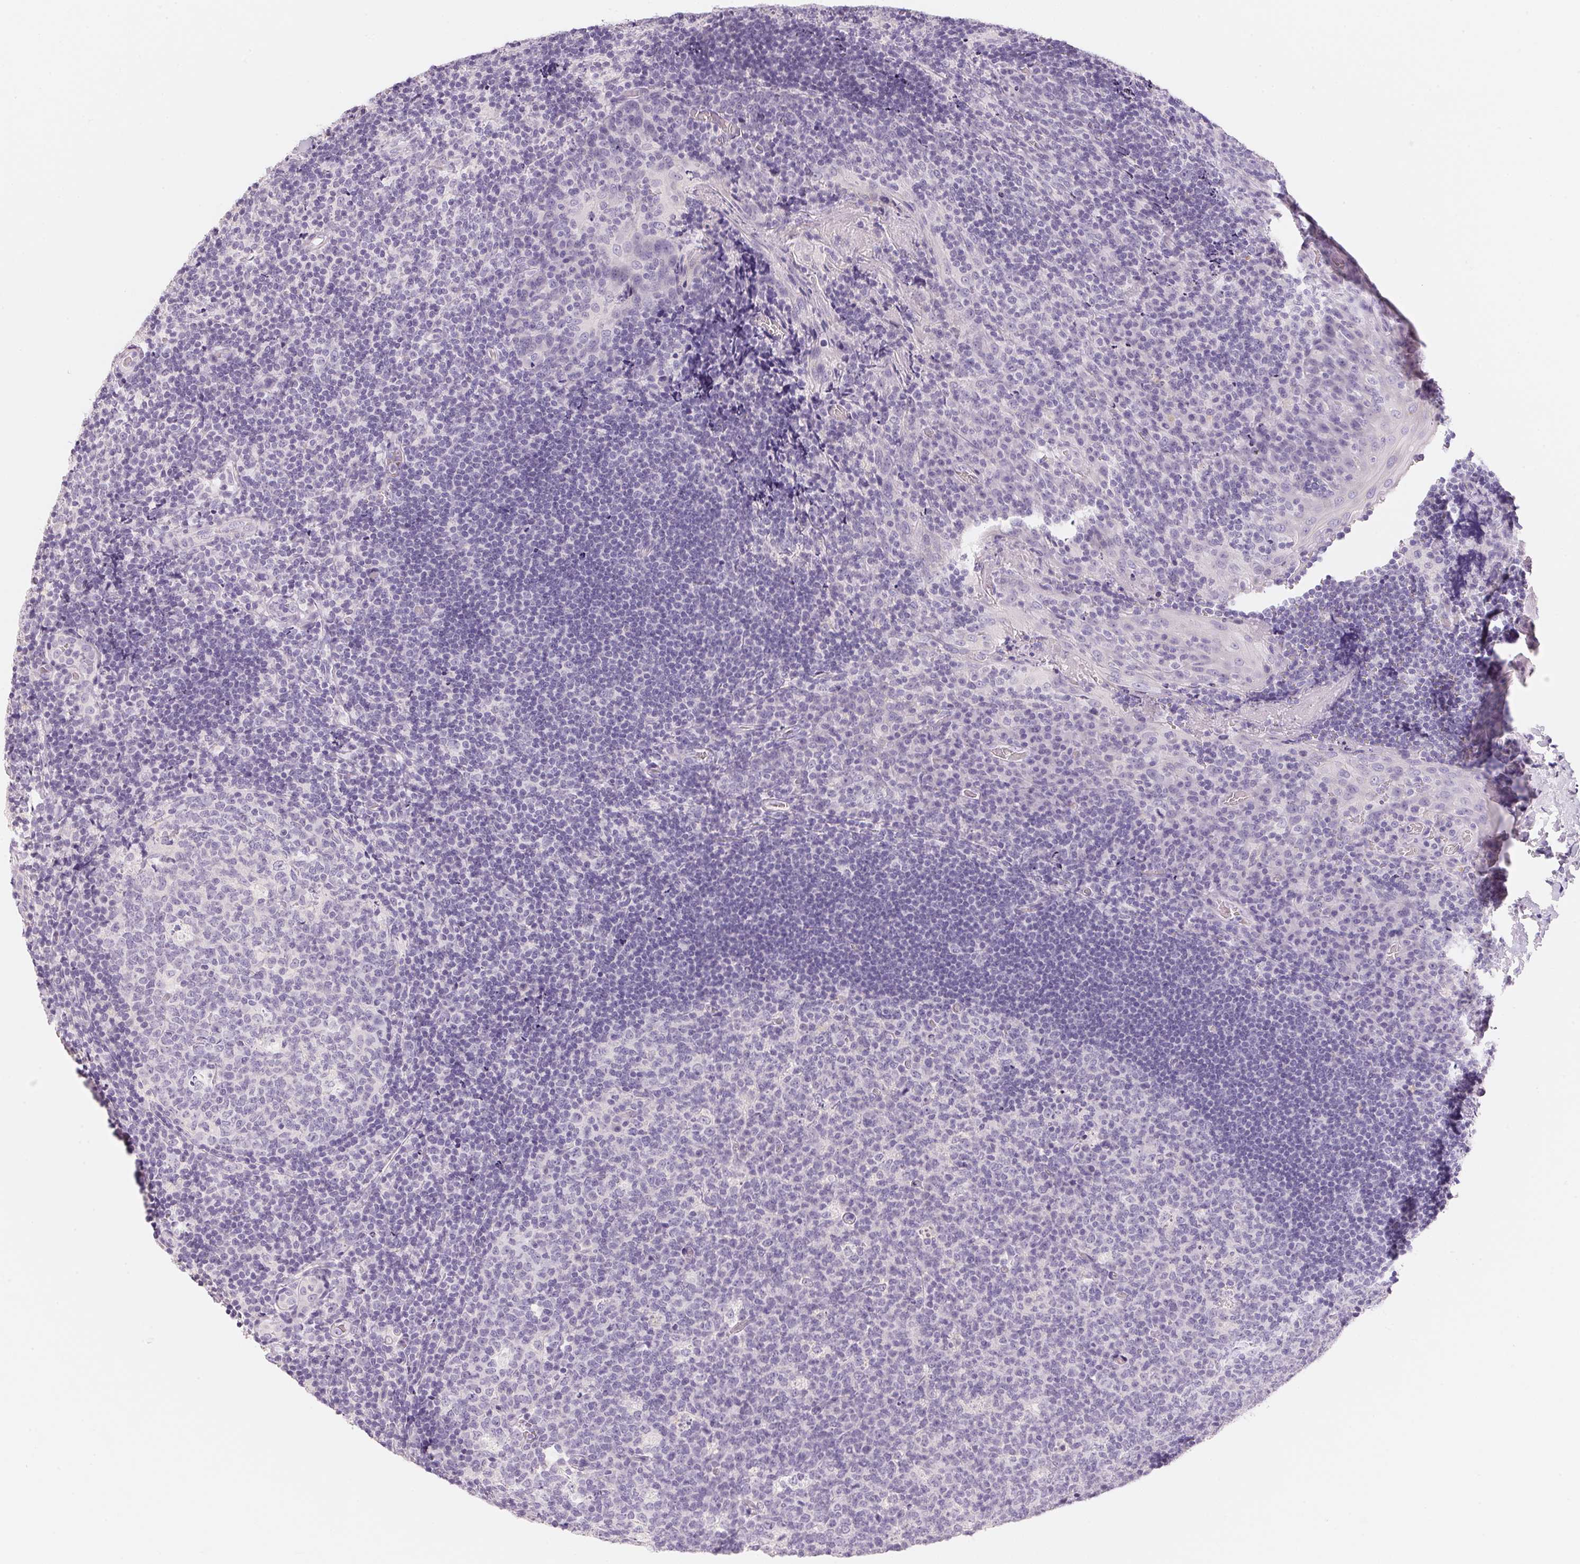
{"staining": {"intensity": "negative", "quantity": "none", "location": "none"}, "tissue": "tonsil", "cell_type": "Germinal center cells", "image_type": "normal", "snomed": [{"axis": "morphology", "description": "Normal tissue, NOS"}, {"axis": "topography", "description": "Tonsil"}], "caption": "IHC photomicrograph of benign tonsil: tonsil stained with DAB exhibits no significant protein positivity in germinal center cells.", "gene": "ACP3", "patient": {"sex": "male", "age": 17}}